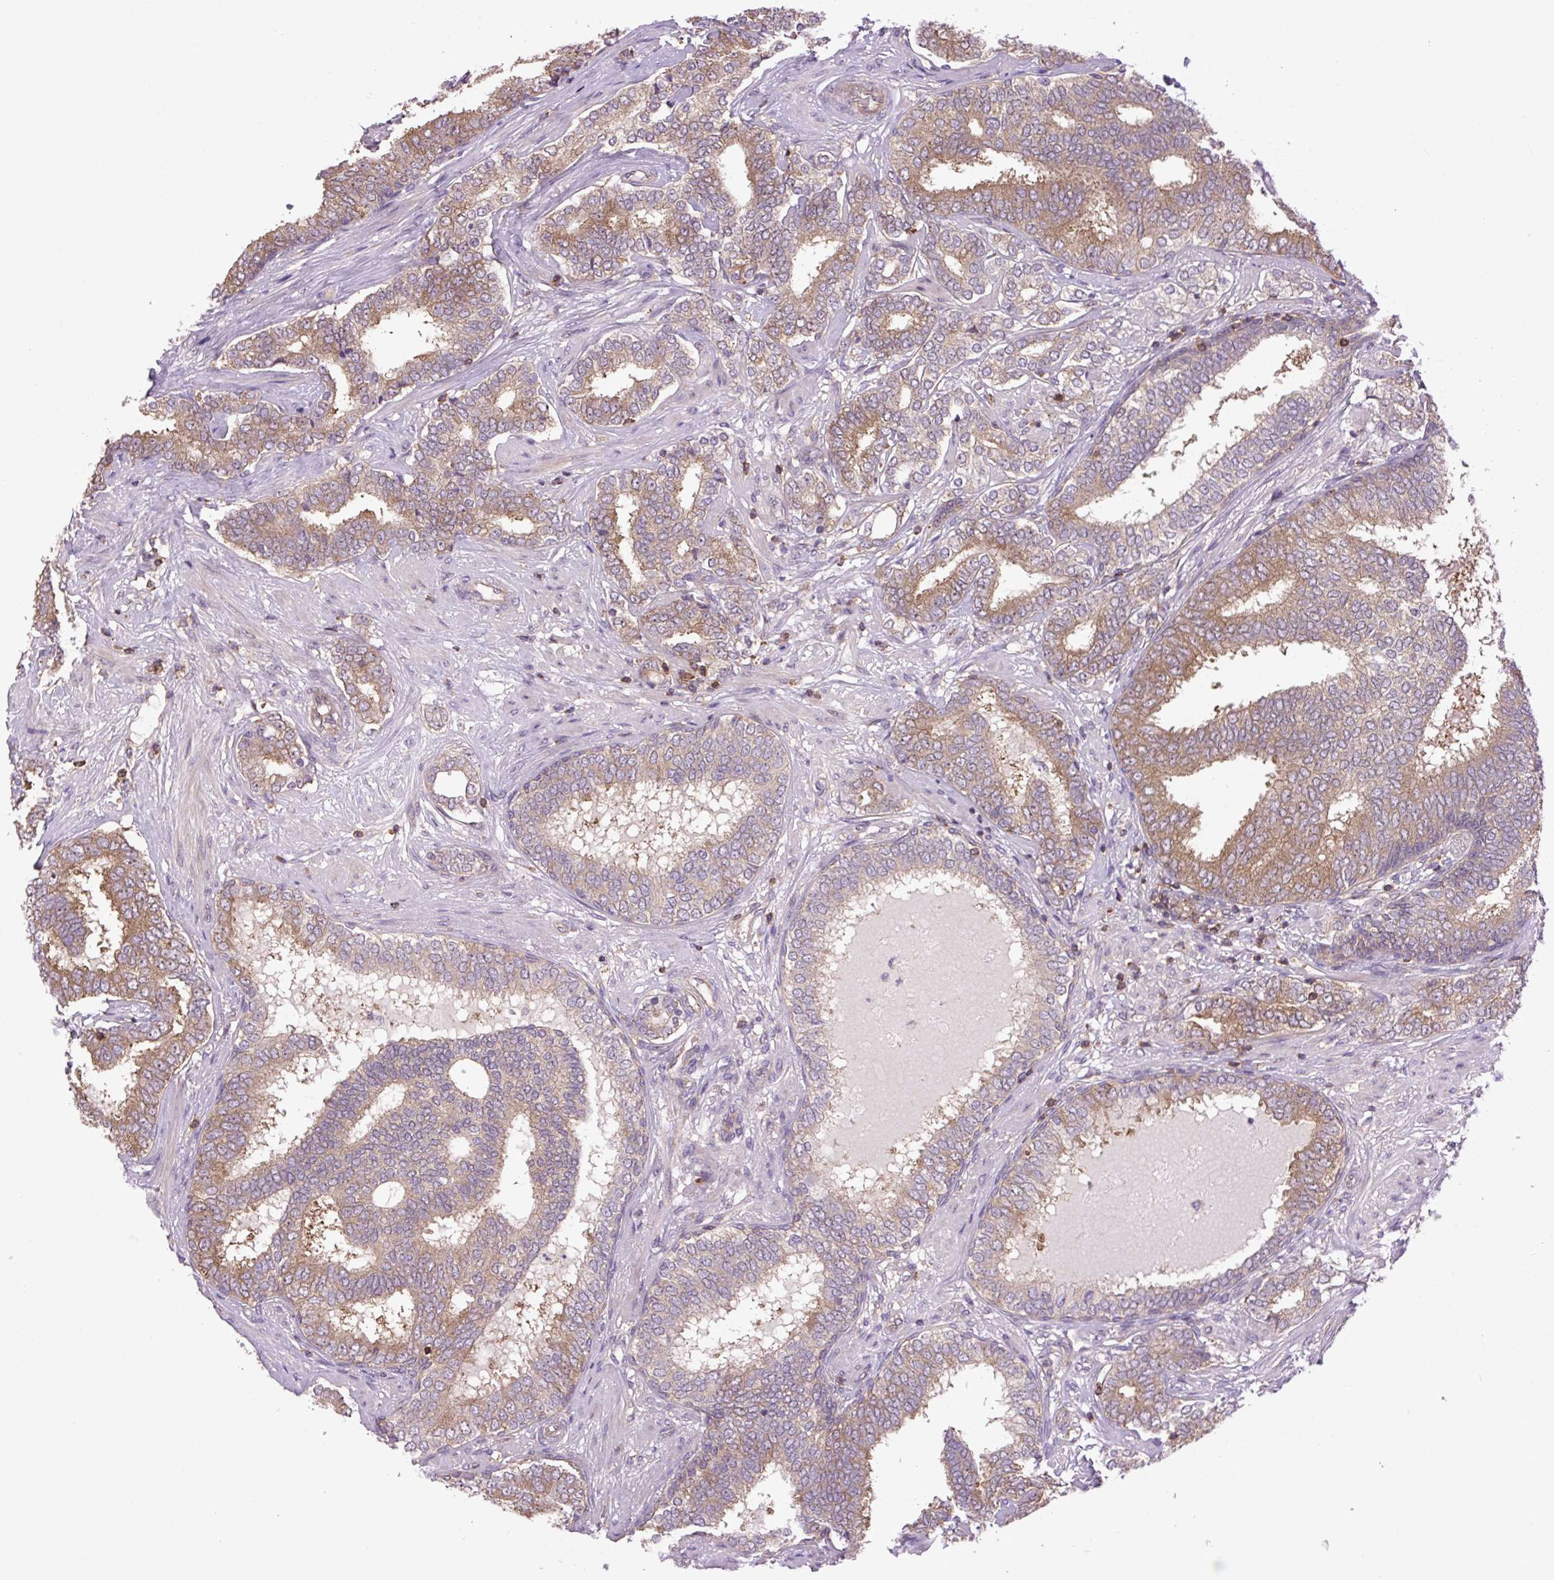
{"staining": {"intensity": "moderate", "quantity": ">75%", "location": "cytoplasmic/membranous"}, "tissue": "prostate cancer", "cell_type": "Tumor cells", "image_type": "cancer", "snomed": [{"axis": "morphology", "description": "Adenocarcinoma, High grade"}, {"axis": "topography", "description": "Prostate"}], "caption": "Protein staining shows moderate cytoplasmic/membranous expression in about >75% of tumor cells in prostate high-grade adenocarcinoma.", "gene": "PLCG1", "patient": {"sex": "male", "age": 72}}